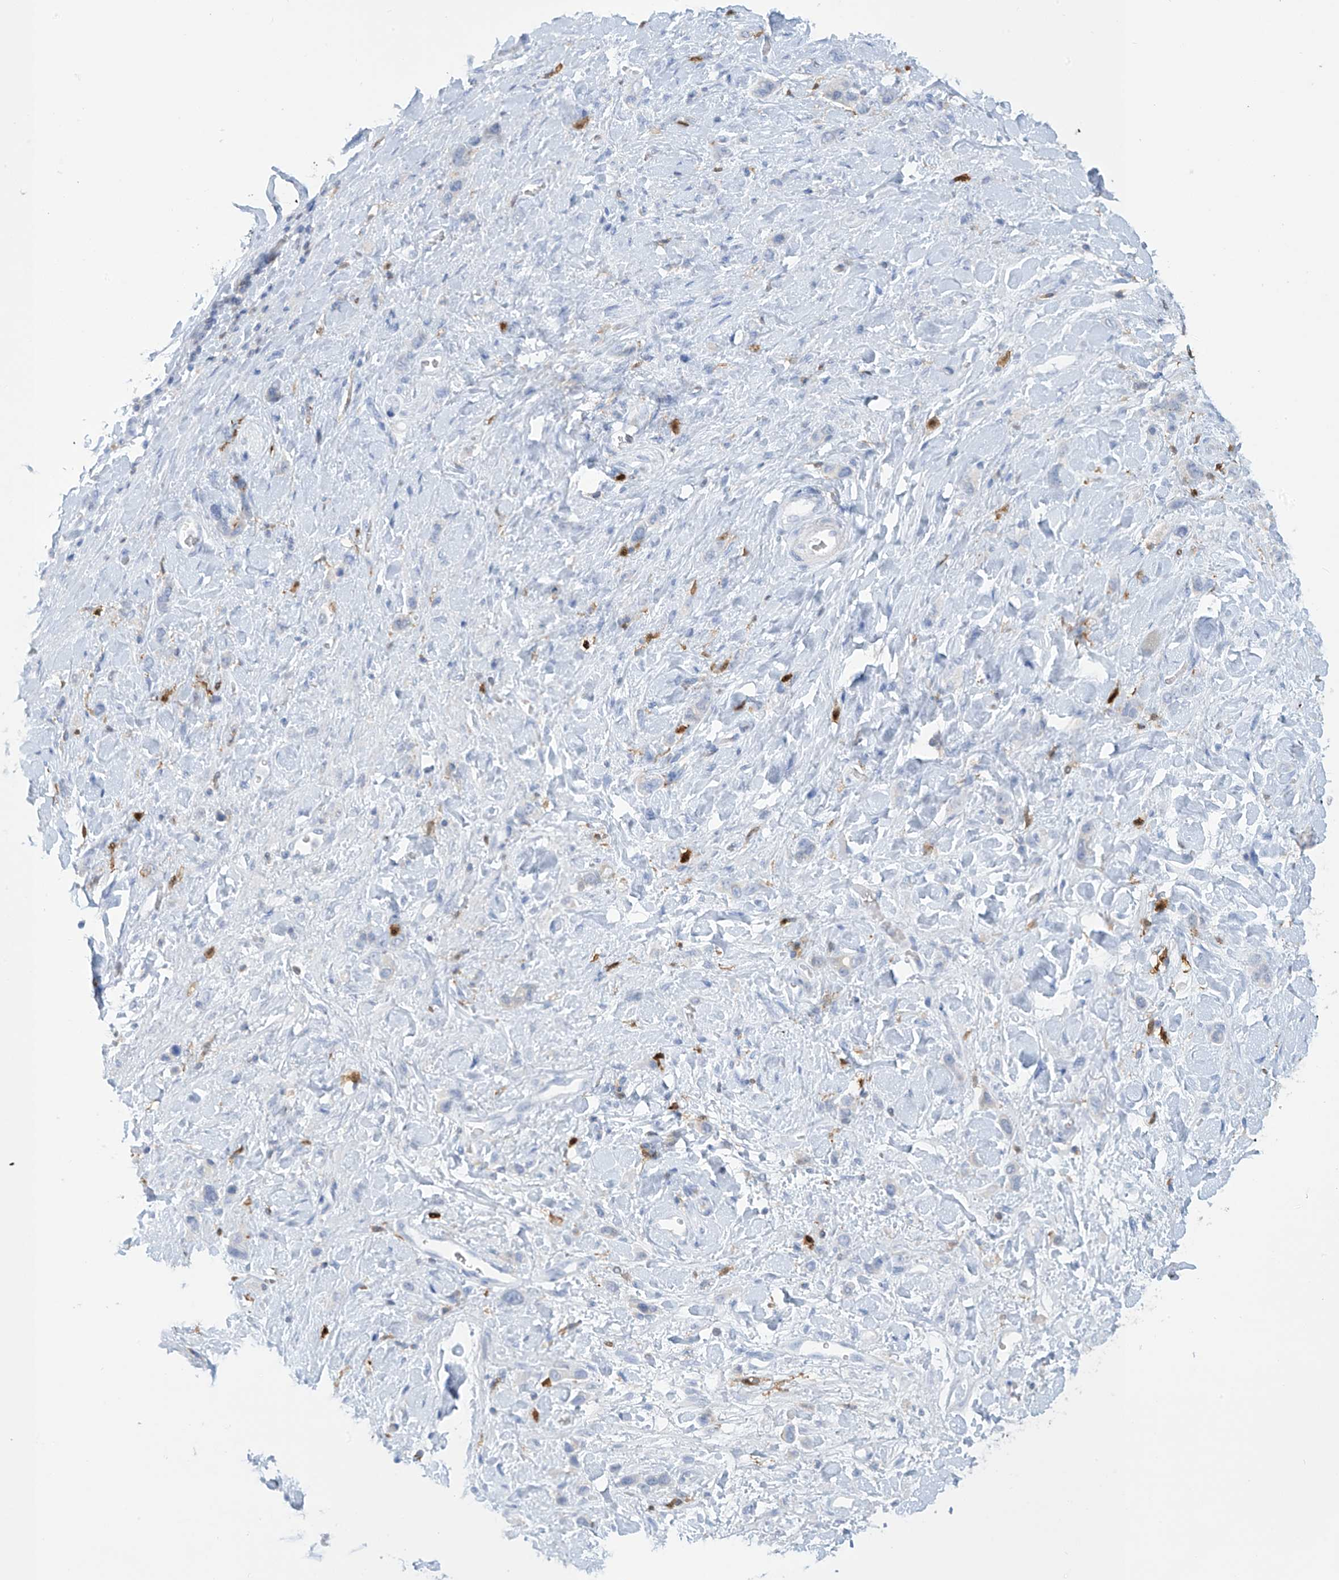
{"staining": {"intensity": "negative", "quantity": "none", "location": "none"}, "tissue": "stomach cancer", "cell_type": "Tumor cells", "image_type": "cancer", "snomed": [{"axis": "morphology", "description": "Adenocarcinoma, NOS"}, {"axis": "topography", "description": "Stomach"}], "caption": "Photomicrograph shows no protein expression in tumor cells of stomach cancer tissue.", "gene": "TRMT2B", "patient": {"sex": "female", "age": 65}}